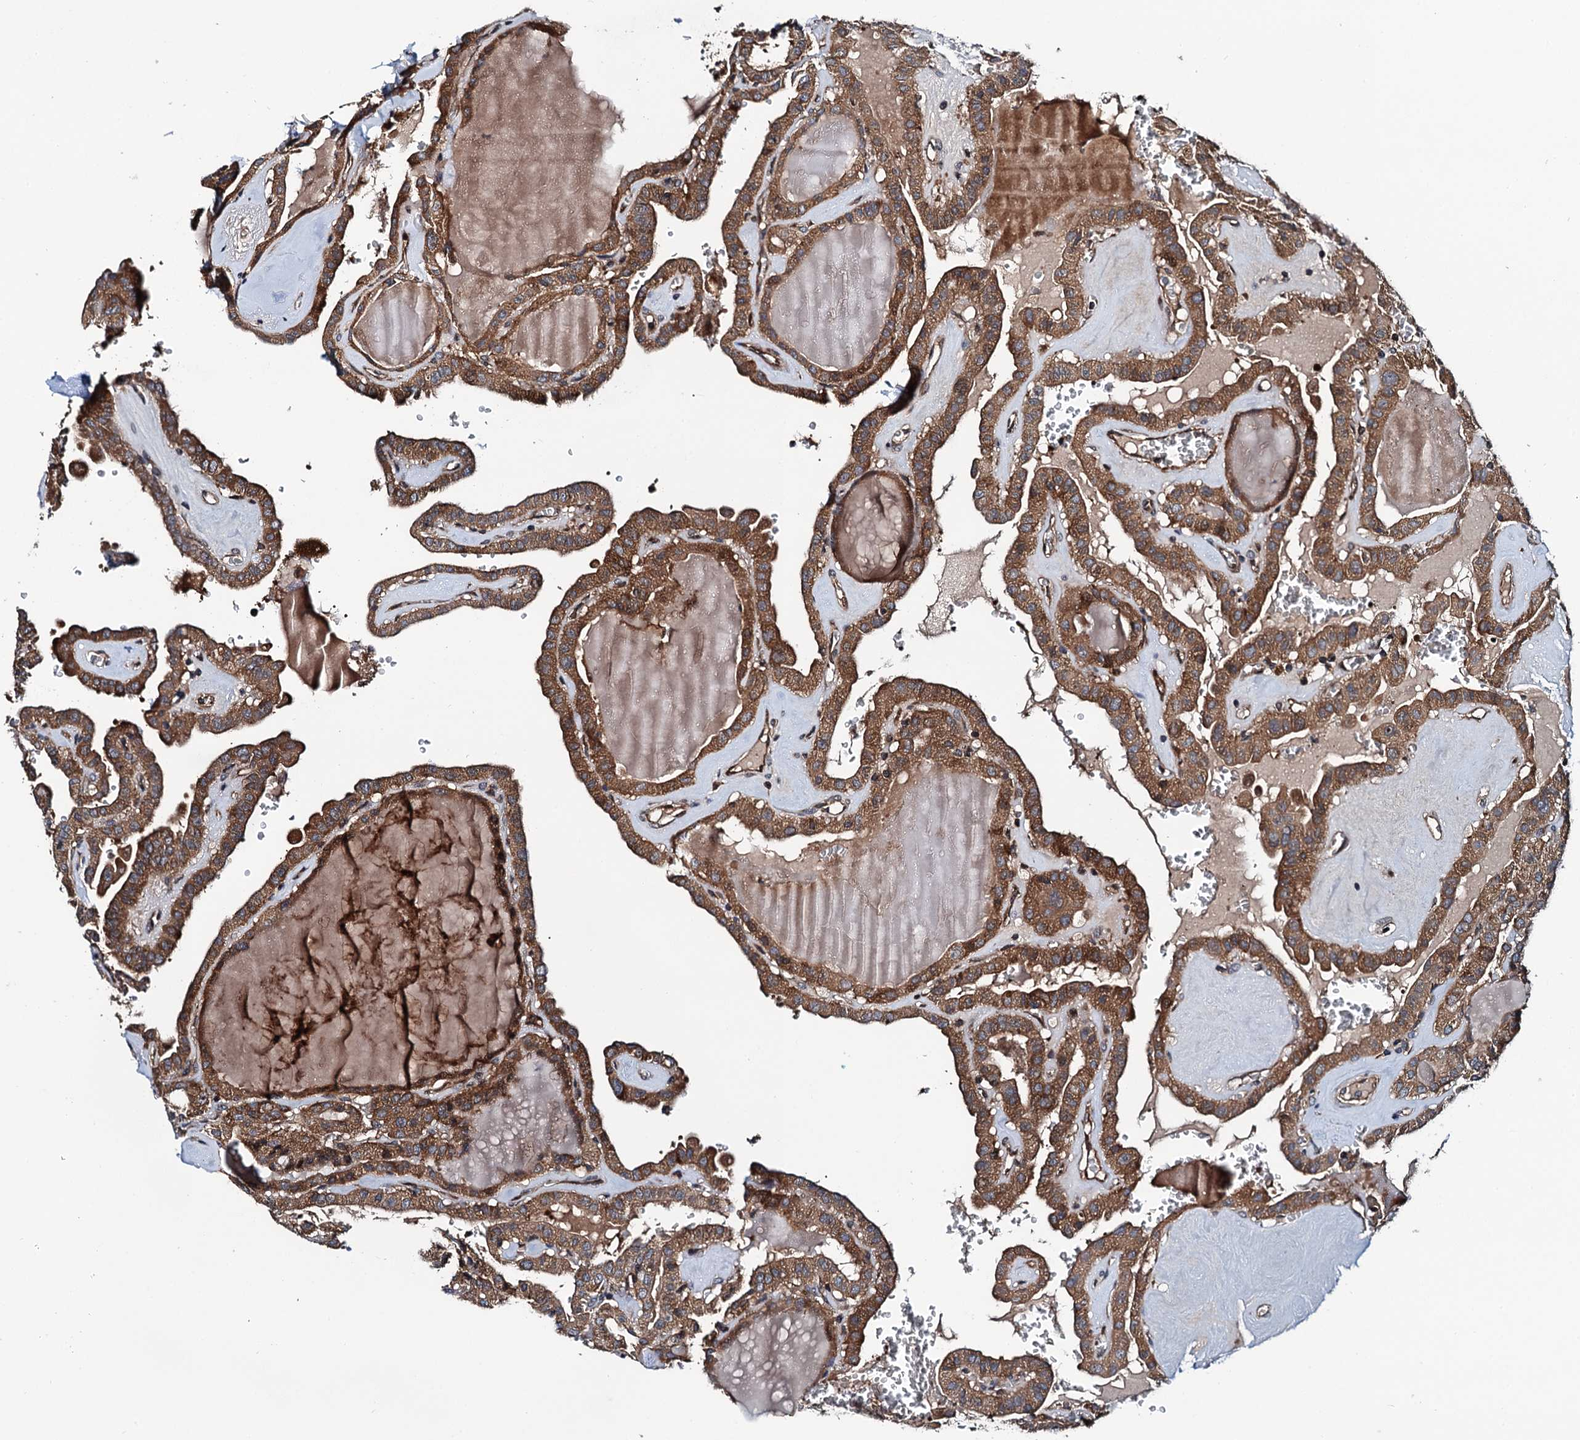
{"staining": {"intensity": "moderate", "quantity": ">75%", "location": "cytoplasmic/membranous"}, "tissue": "thyroid cancer", "cell_type": "Tumor cells", "image_type": "cancer", "snomed": [{"axis": "morphology", "description": "Papillary adenocarcinoma, NOS"}, {"axis": "topography", "description": "Thyroid gland"}], "caption": "Tumor cells display medium levels of moderate cytoplasmic/membranous positivity in about >75% of cells in human papillary adenocarcinoma (thyroid). (DAB (3,3'-diaminobenzidine) IHC, brown staining for protein, blue staining for nuclei).", "gene": "NEK1", "patient": {"sex": "male", "age": 52}}